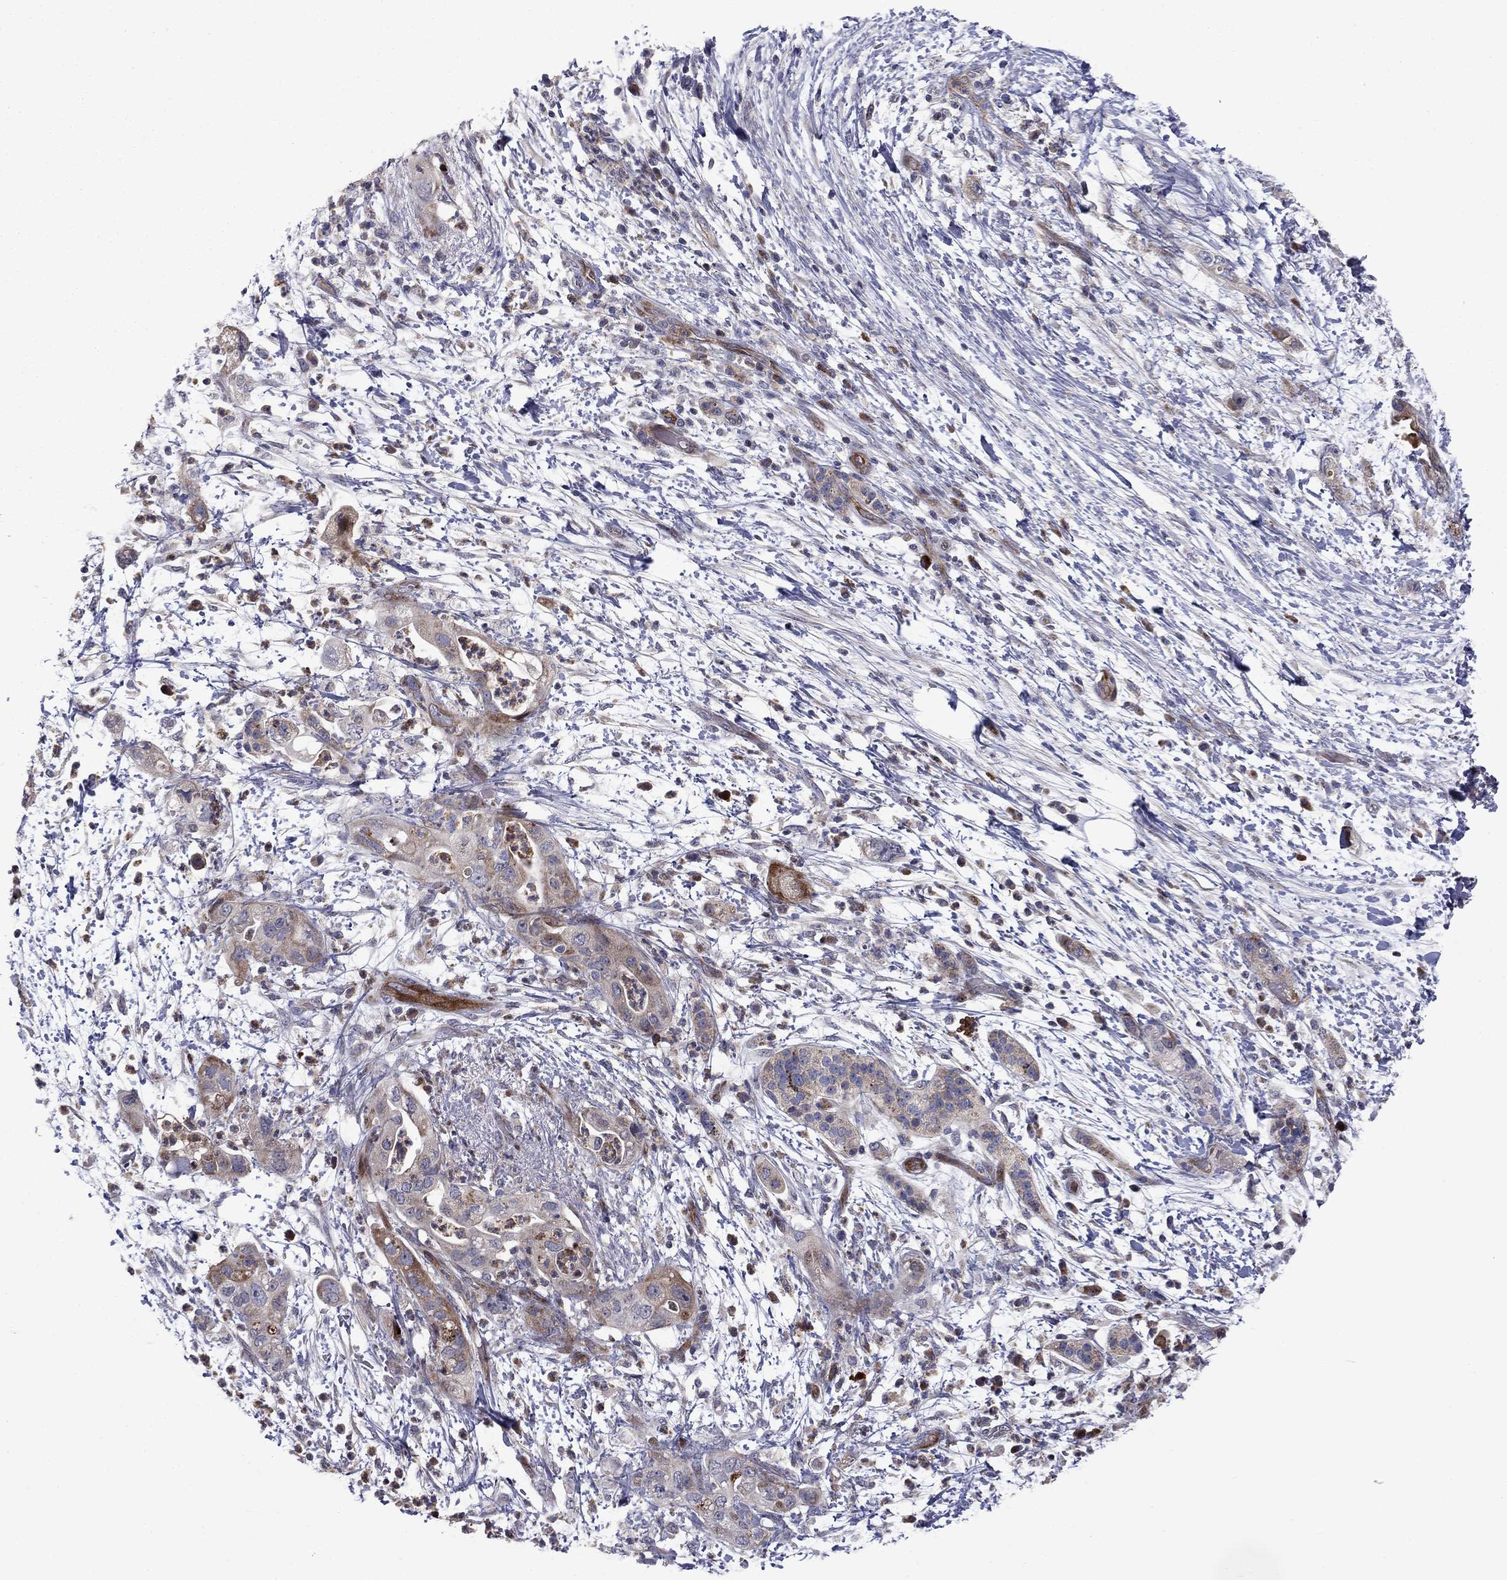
{"staining": {"intensity": "moderate", "quantity": "<25%", "location": "cytoplasmic/membranous"}, "tissue": "pancreatic cancer", "cell_type": "Tumor cells", "image_type": "cancer", "snomed": [{"axis": "morphology", "description": "Adenocarcinoma, NOS"}, {"axis": "topography", "description": "Pancreas"}], "caption": "The immunohistochemical stain highlights moderate cytoplasmic/membranous positivity in tumor cells of pancreatic cancer tissue. The staining was performed using DAB (3,3'-diaminobenzidine) to visualize the protein expression in brown, while the nuclei were stained in blue with hematoxylin (Magnification: 20x).", "gene": "MIOS", "patient": {"sex": "female", "age": 72}}